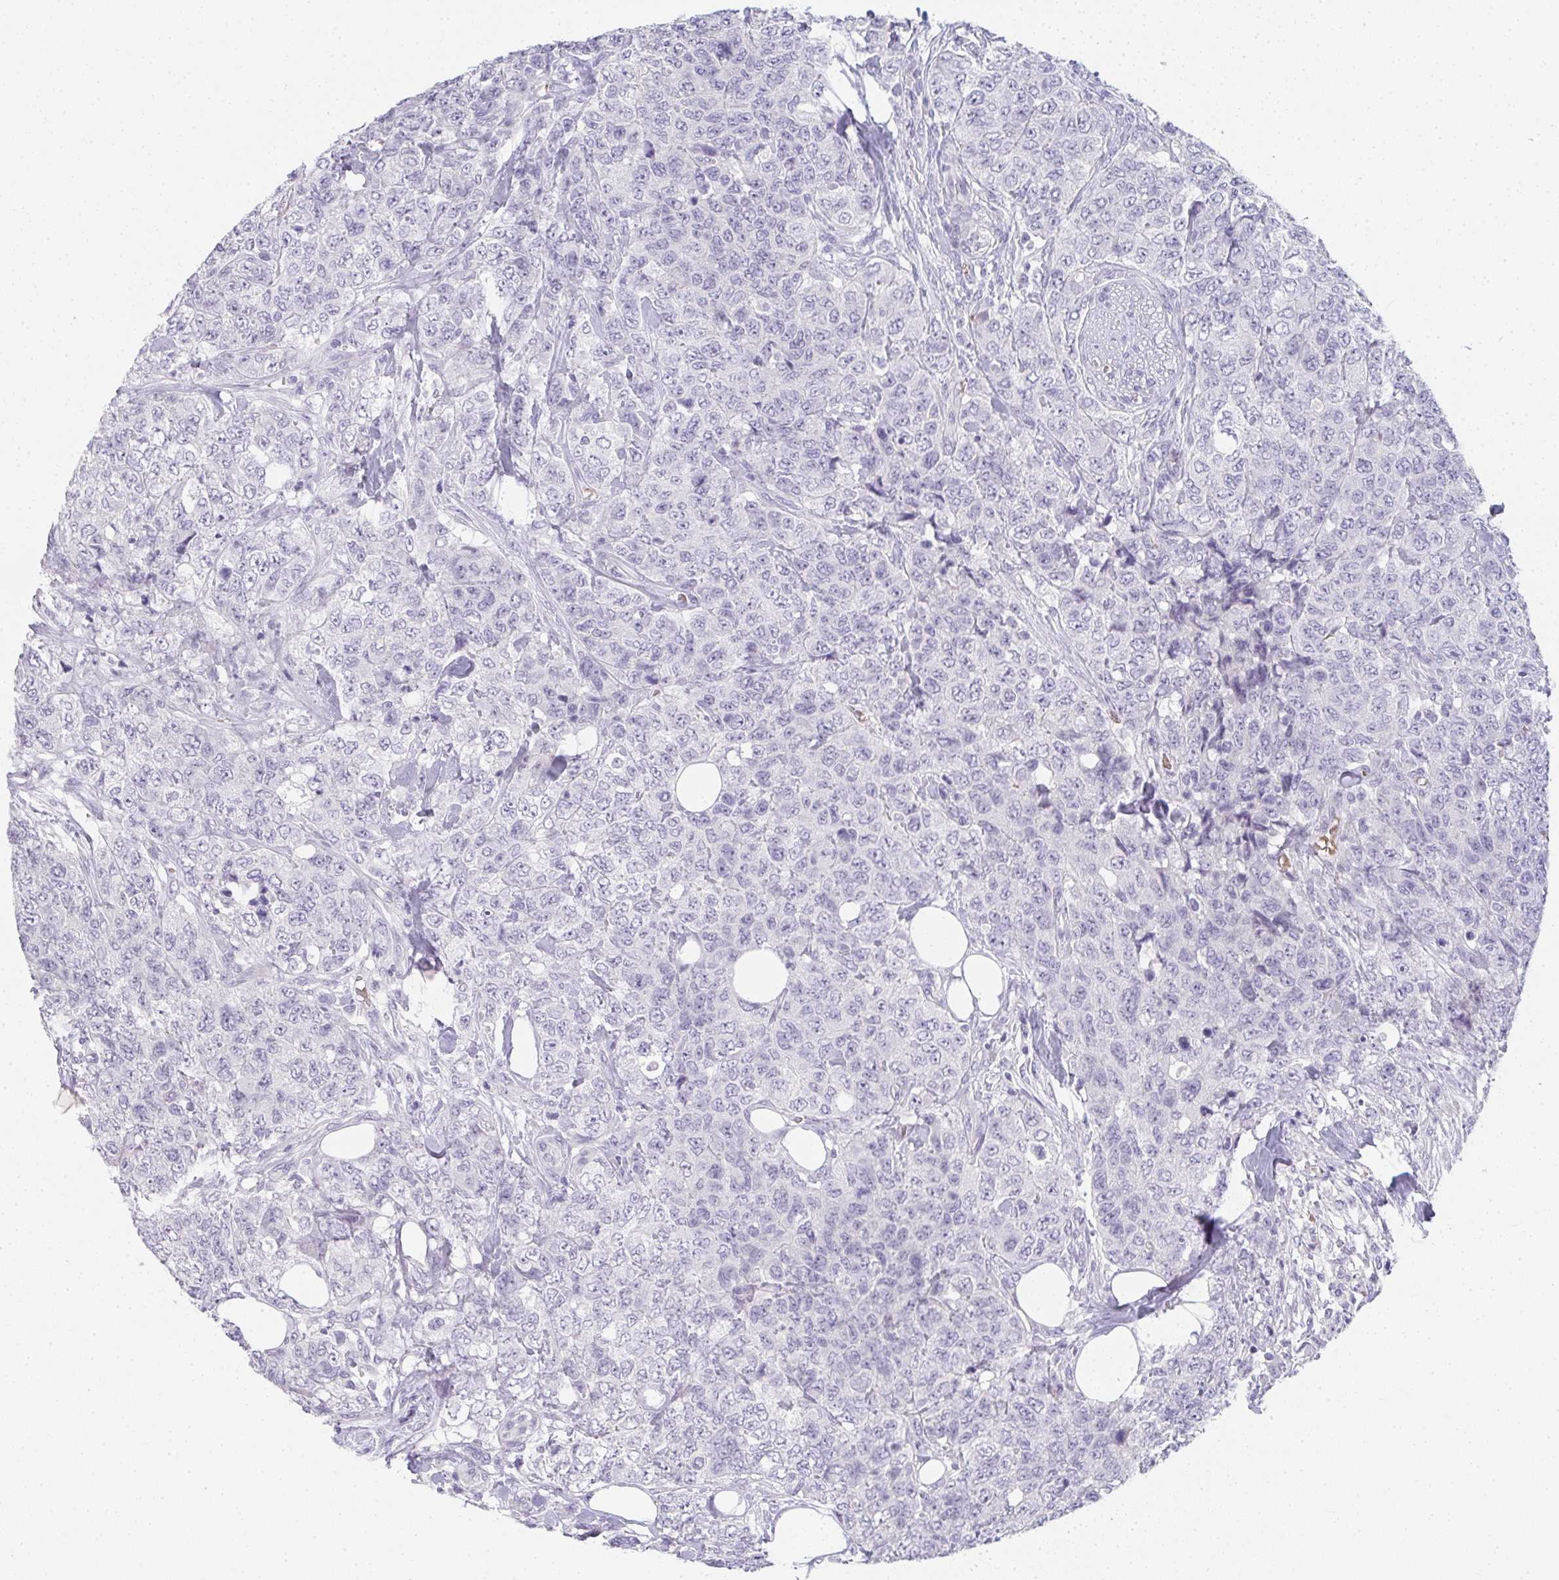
{"staining": {"intensity": "negative", "quantity": "none", "location": "none"}, "tissue": "urothelial cancer", "cell_type": "Tumor cells", "image_type": "cancer", "snomed": [{"axis": "morphology", "description": "Urothelial carcinoma, High grade"}, {"axis": "topography", "description": "Urinary bladder"}], "caption": "A micrograph of urothelial cancer stained for a protein shows no brown staining in tumor cells.", "gene": "NEU2", "patient": {"sex": "female", "age": 78}}